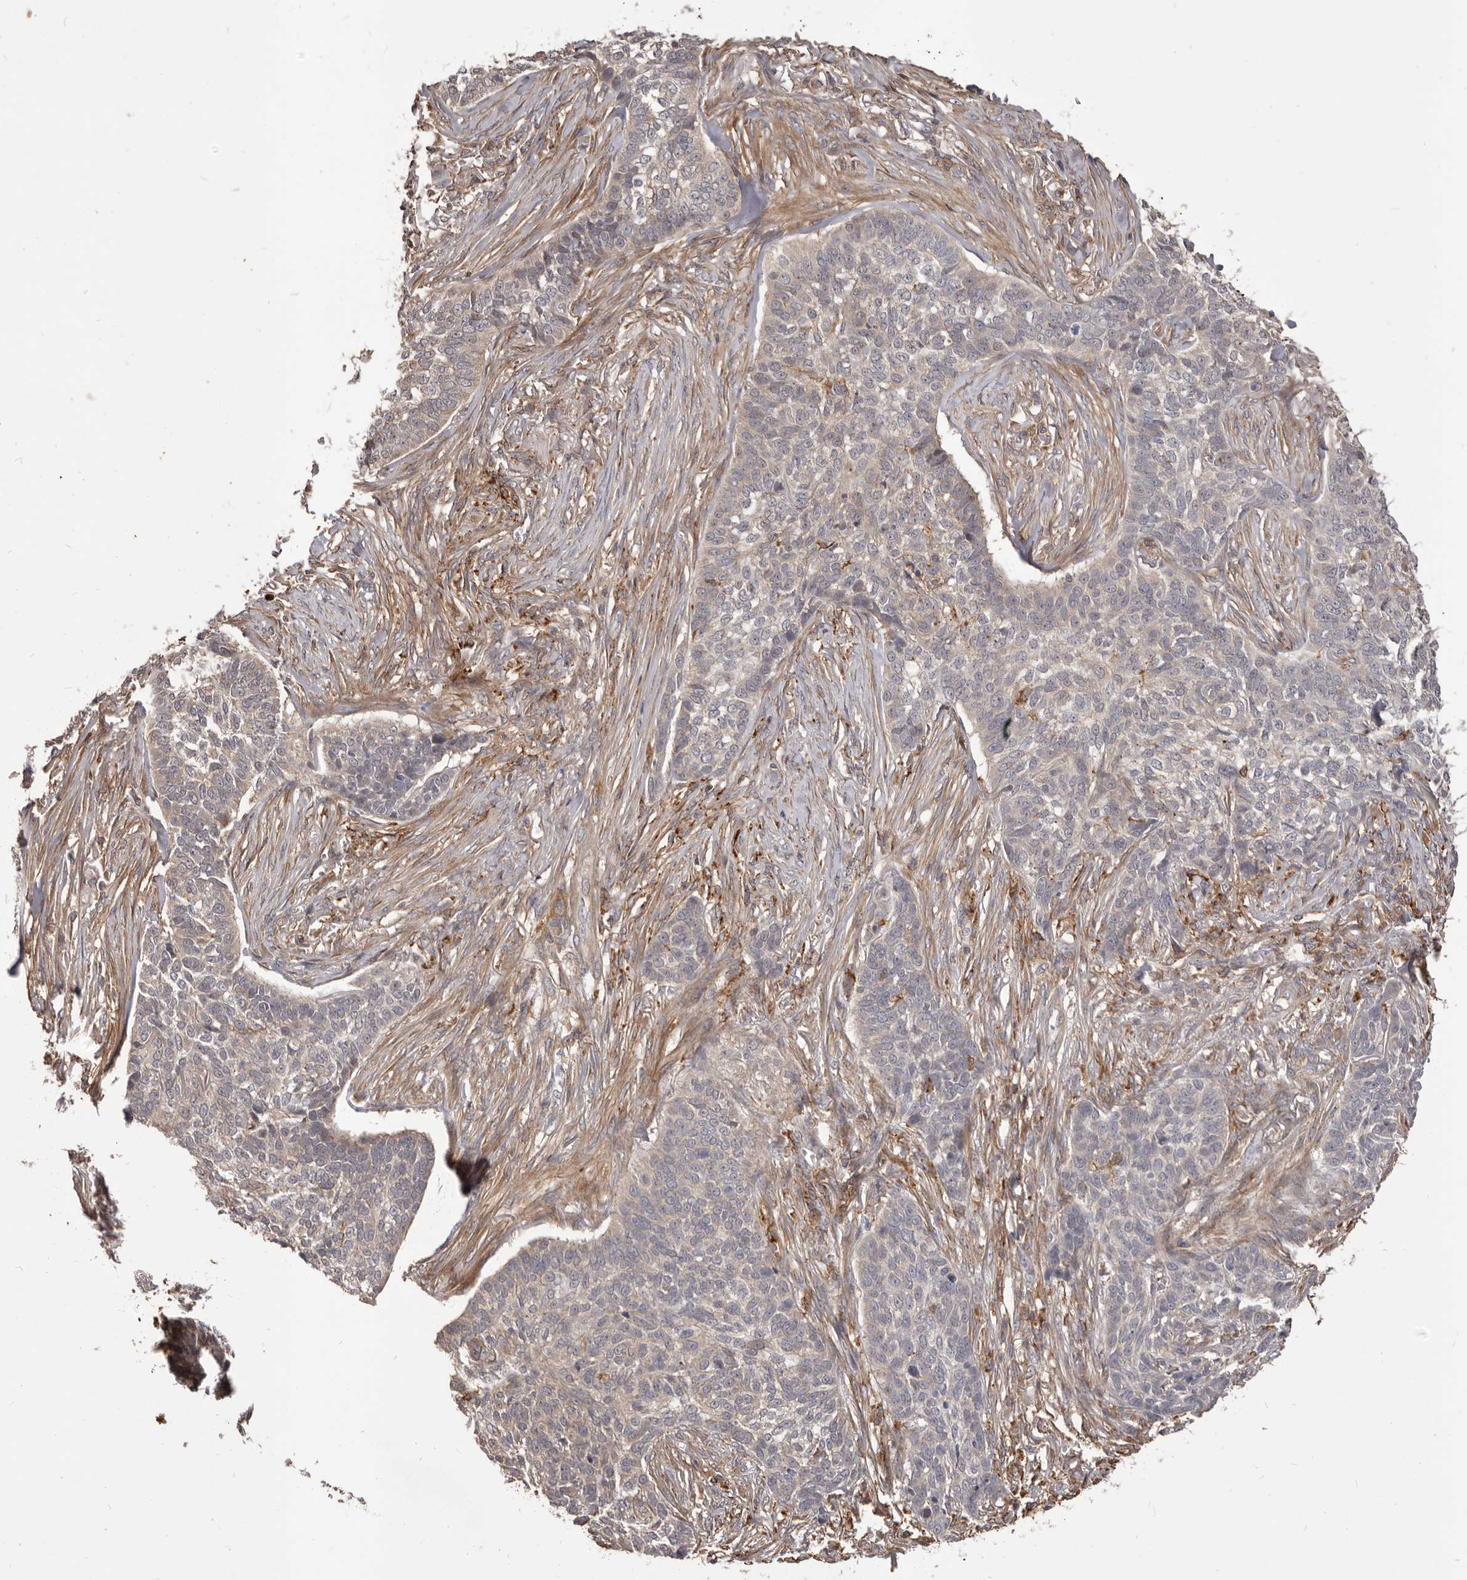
{"staining": {"intensity": "negative", "quantity": "none", "location": "none"}, "tissue": "skin cancer", "cell_type": "Tumor cells", "image_type": "cancer", "snomed": [{"axis": "morphology", "description": "Basal cell carcinoma"}, {"axis": "topography", "description": "Skin"}], "caption": "An immunohistochemistry photomicrograph of skin basal cell carcinoma is shown. There is no staining in tumor cells of skin basal cell carcinoma. (Stains: DAB IHC with hematoxylin counter stain, Microscopy: brightfield microscopy at high magnification).", "gene": "GLIPR2", "patient": {"sex": "male", "age": 85}}